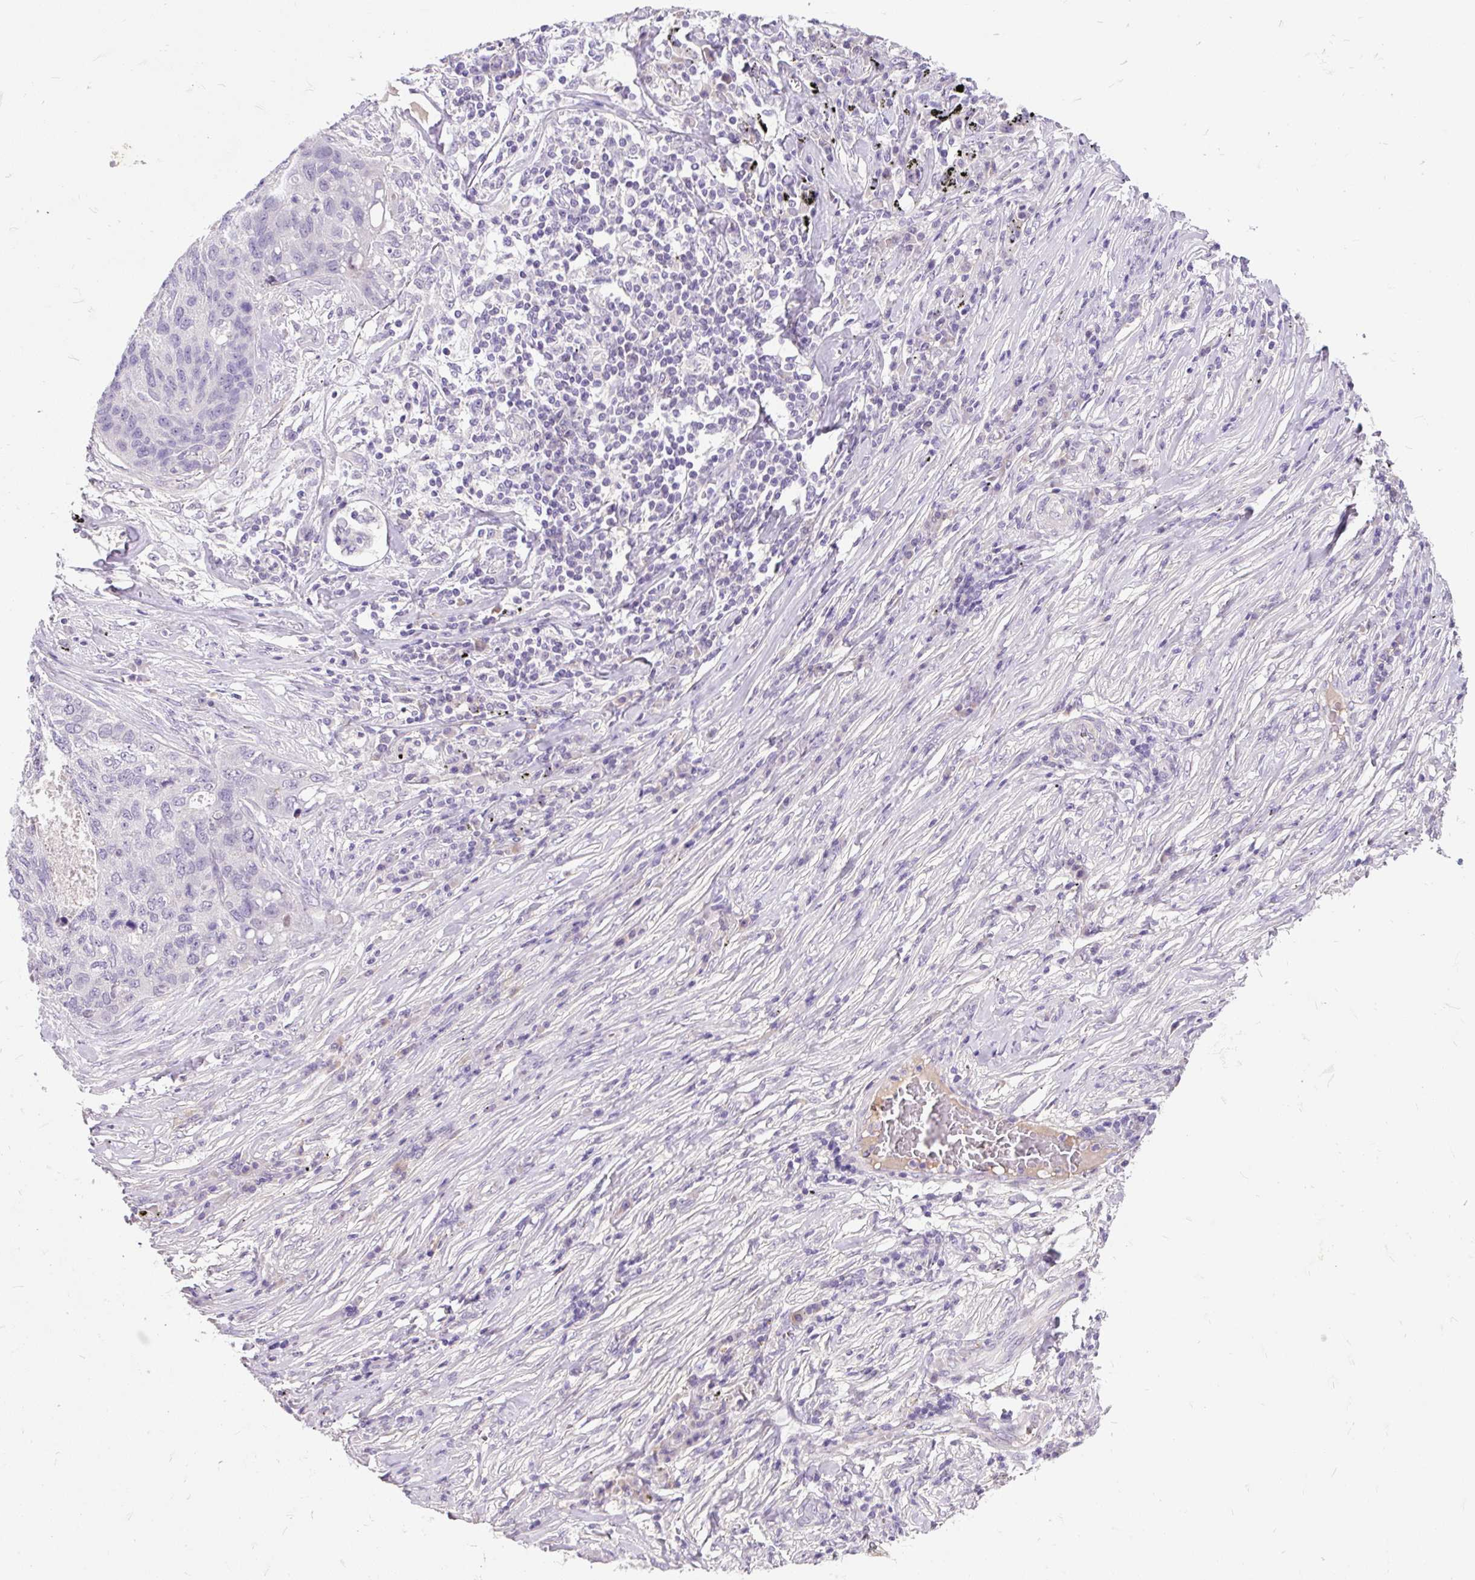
{"staining": {"intensity": "negative", "quantity": "none", "location": "none"}, "tissue": "lung cancer", "cell_type": "Tumor cells", "image_type": "cancer", "snomed": [{"axis": "morphology", "description": "Squamous cell carcinoma, NOS"}, {"axis": "topography", "description": "Lung"}], "caption": "This image is of lung cancer (squamous cell carcinoma) stained with IHC to label a protein in brown with the nuclei are counter-stained blue. There is no staining in tumor cells.", "gene": "KRTAP20-3", "patient": {"sex": "female", "age": 63}}